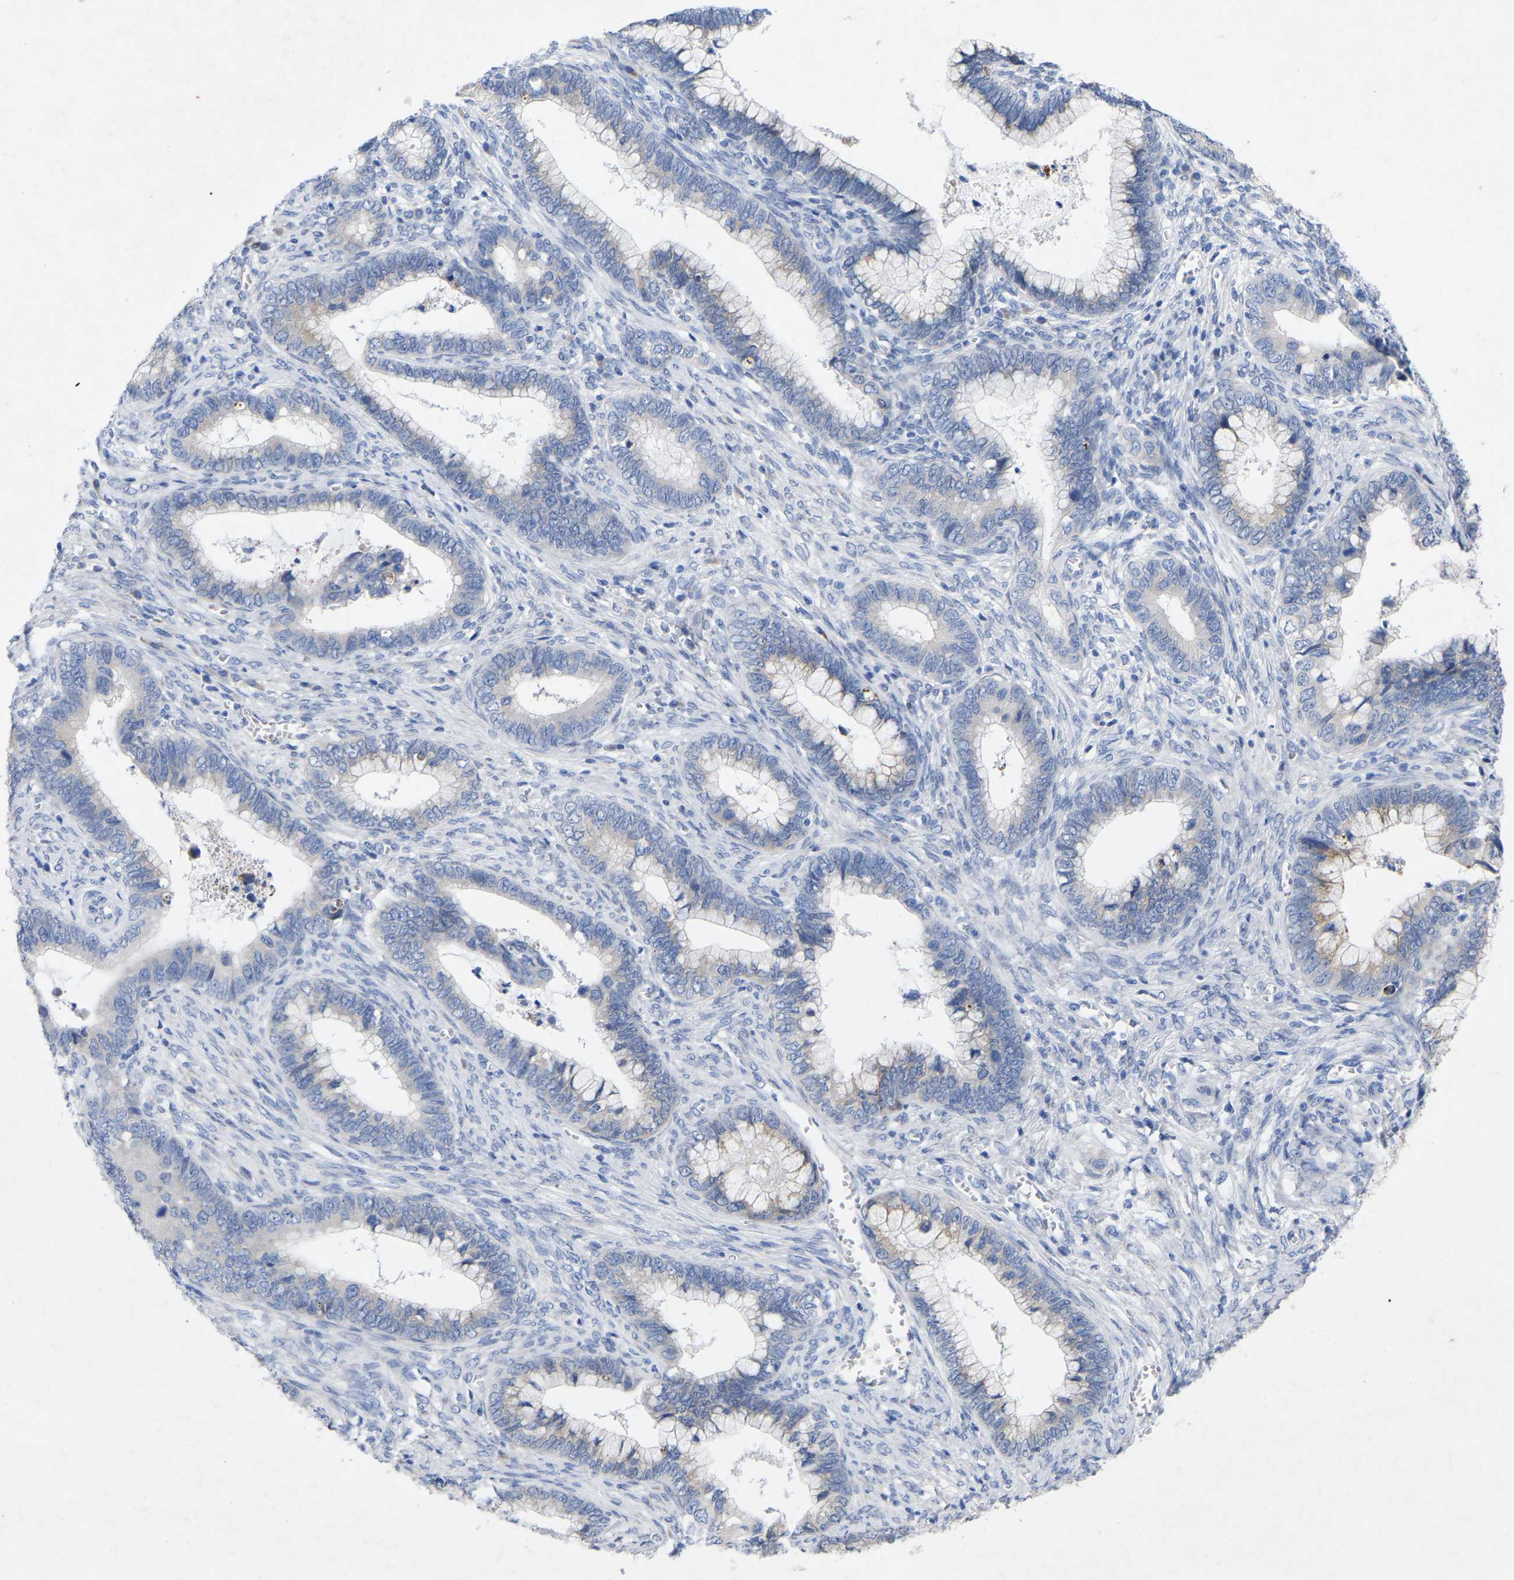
{"staining": {"intensity": "negative", "quantity": "none", "location": "none"}, "tissue": "cervical cancer", "cell_type": "Tumor cells", "image_type": "cancer", "snomed": [{"axis": "morphology", "description": "Adenocarcinoma, NOS"}, {"axis": "topography", "description": "Cervix"}], "caption": "Immunohistochemical staining of human cervical cancer (adenocarcinoma) shows no significant expression in tumor cells. (DAB immunohistochemistry with hematoxylin counter stain).", "gene": "STRIP2", "patient": {"sex": "female", "age": 44}}